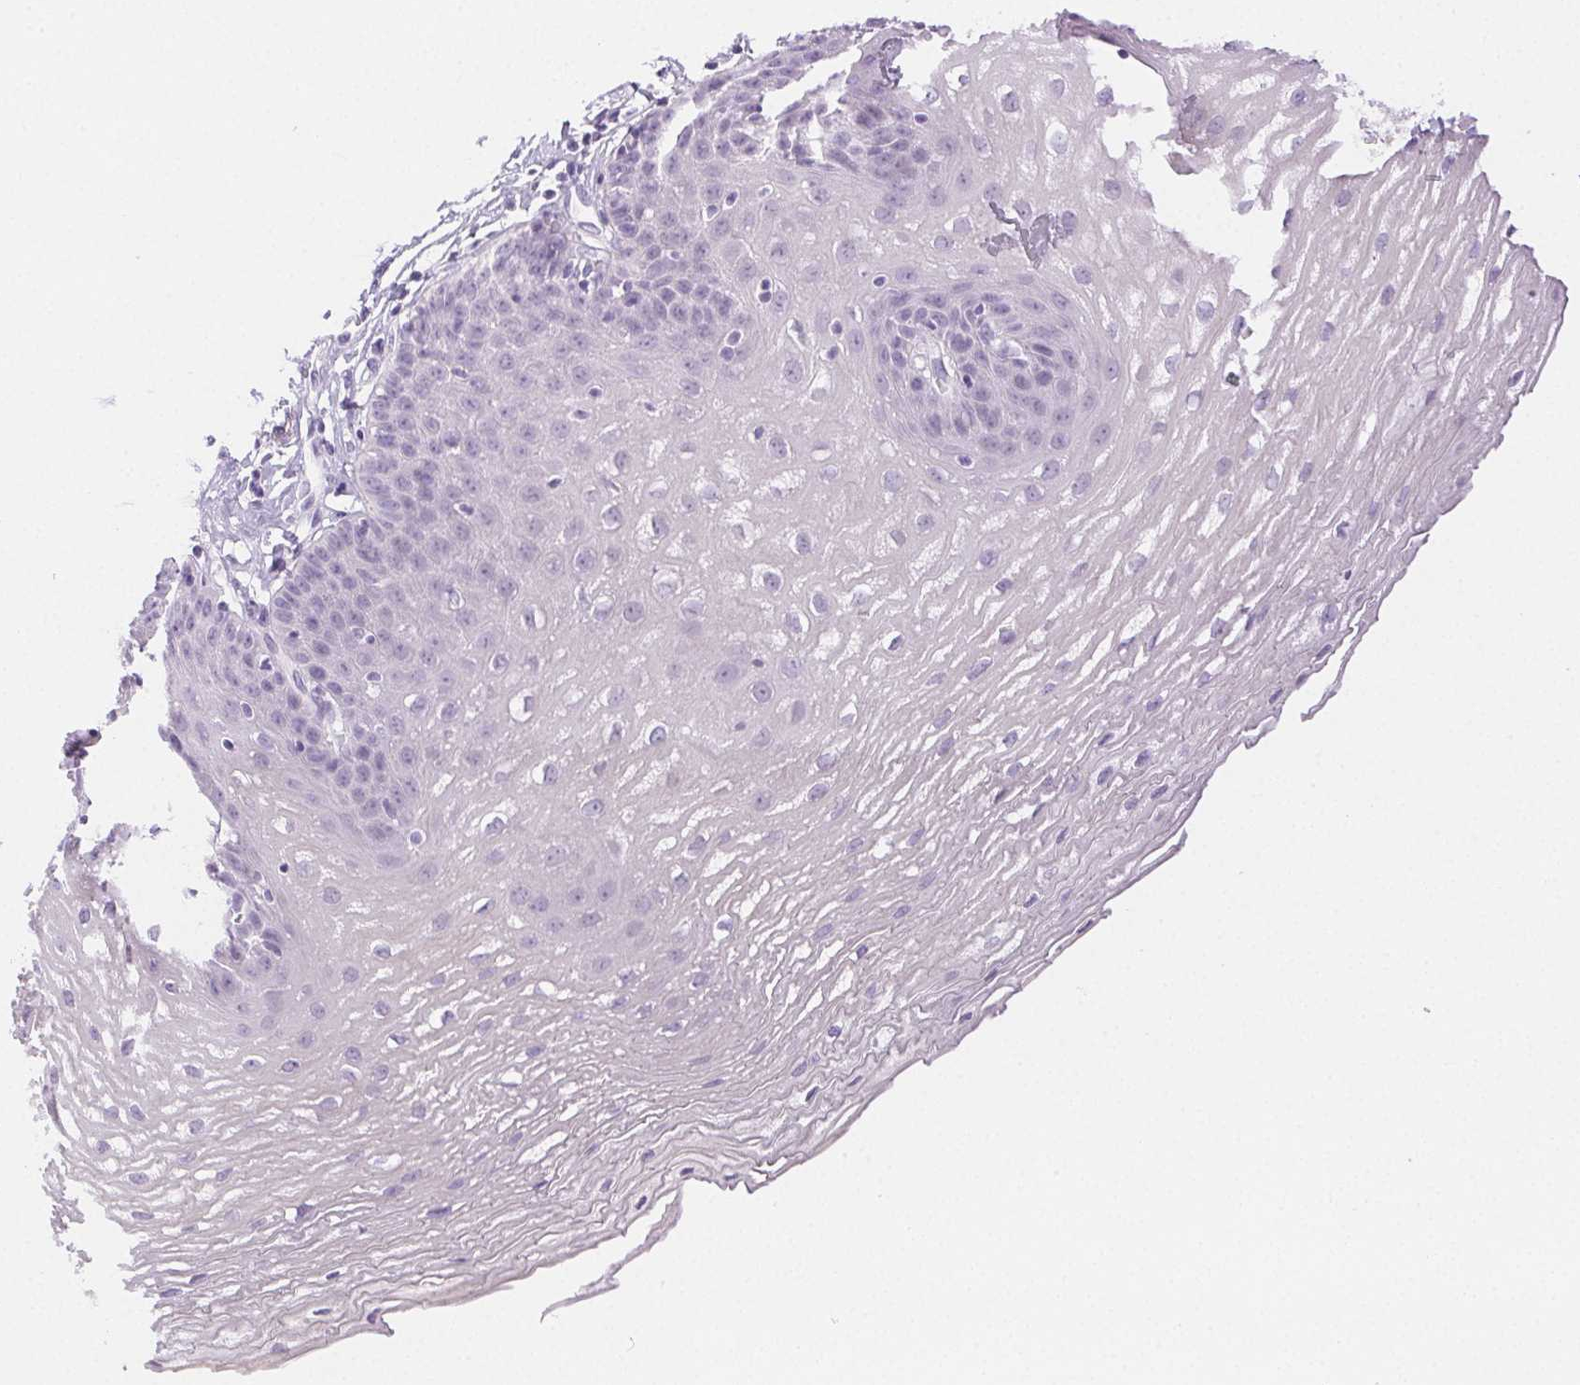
{"staining": {"intensity": "negative", "quantity": "none", "location": "none"}, "tissue": "esophagus", "cell_type": "Squamous epithelial cells", "image_type": "normal", "snomed": [{"axis": "morphology", "description": "Normal tissue, NOS"}, {"axis": "topography", "description": "Esophagus"}], "caption": "IHC of normal human esophagus shows no expression in squamous epithelial cells.", "gene": "SPACA4", "patient": {"sex": "female", "age": 81}}